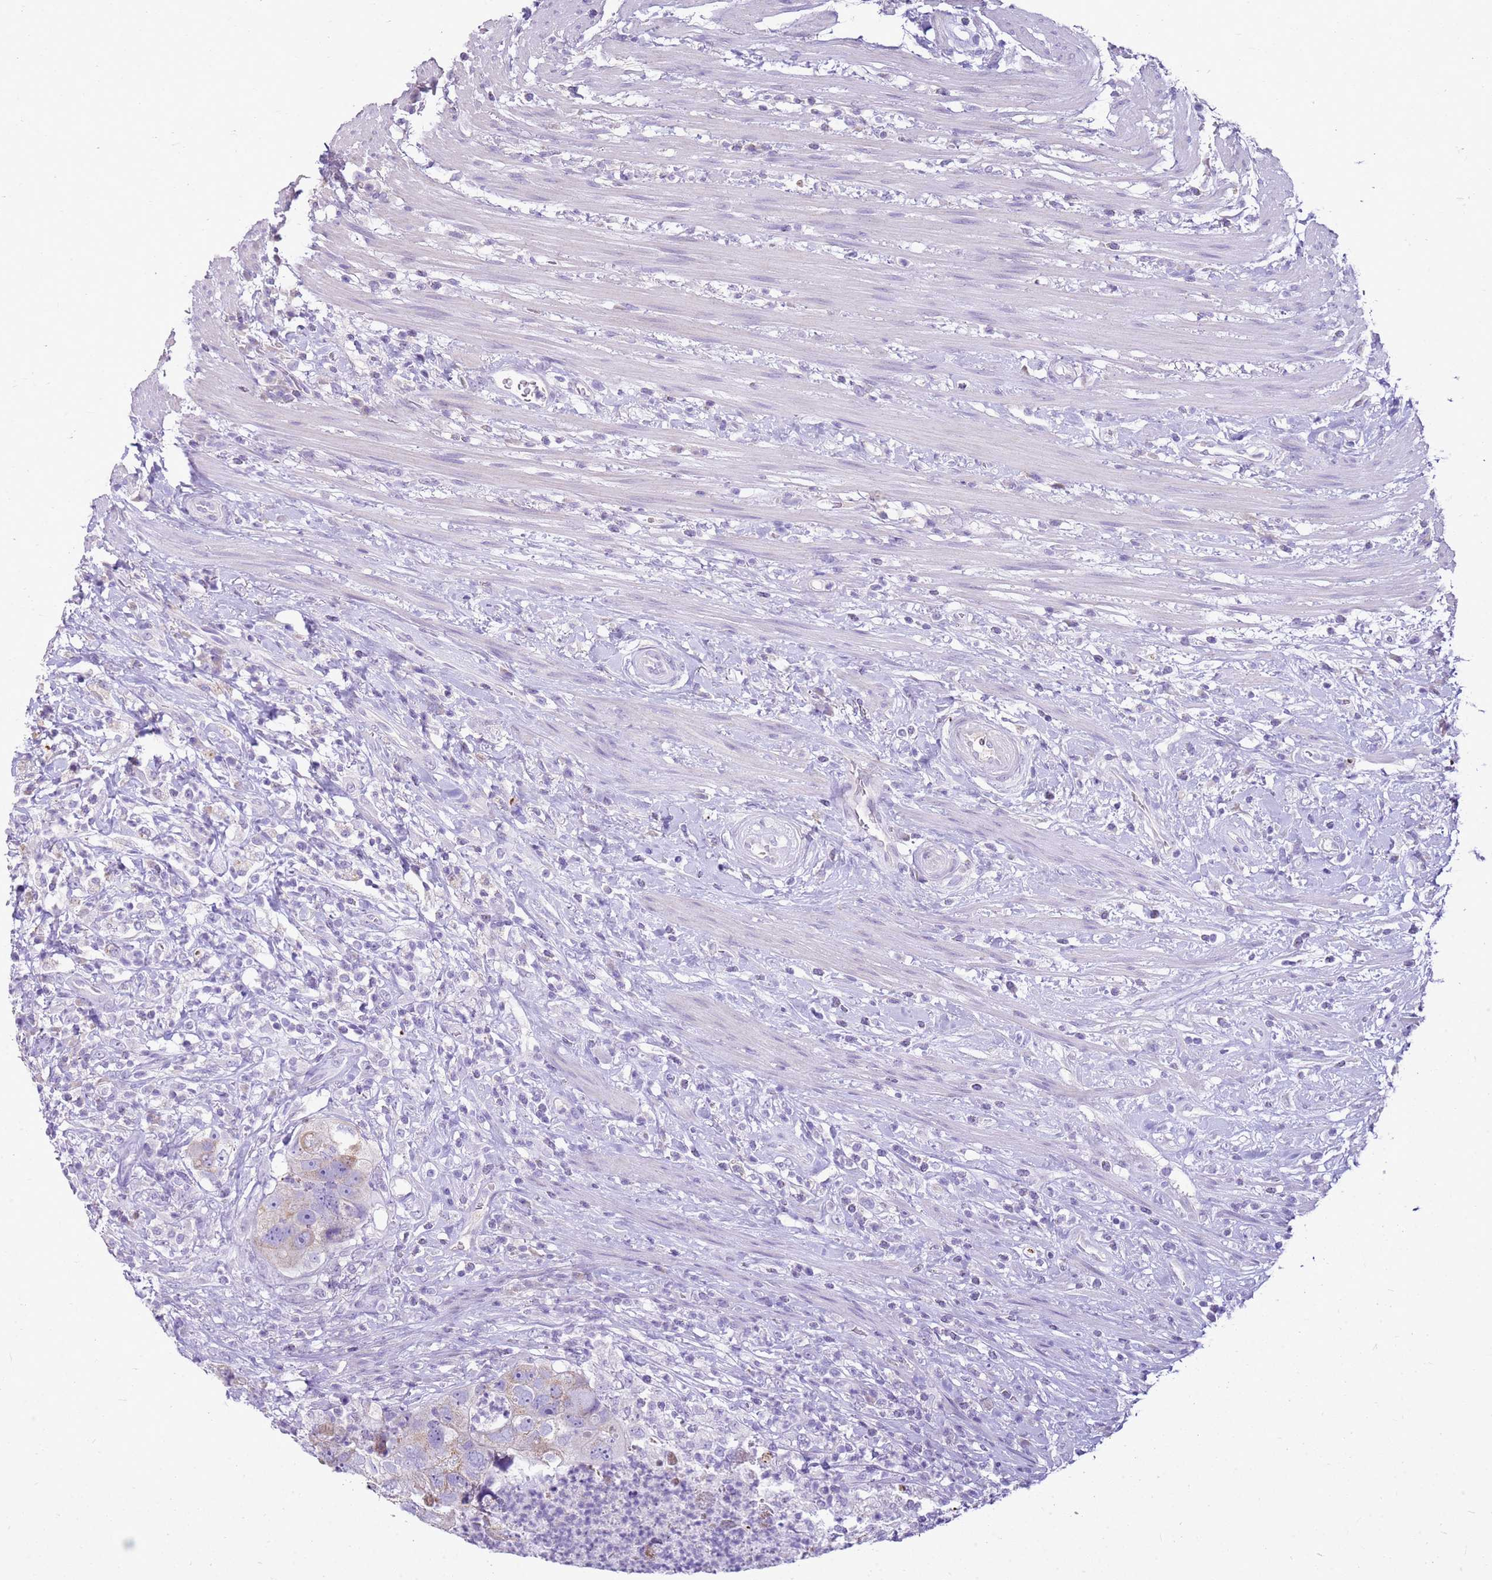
{"staining": {"intensity": "weak", "quantity": "<25%", "location": "cytoplasmic/membranous"}, "tissue": "colorectal cancer", "cell_type": "Tumor cells", "image_type": "cancer", "snomed": [{"axis": "morphology", "description": "Adenocarcinoma, NOS"}, {"axis": "topography", "description": "Rectum"}], "caption": "Tumor cells are negative for brown protein staining in colorectal cancer.", "gene": "FABP2", "patient": {"sex": "male", "age": 59}}